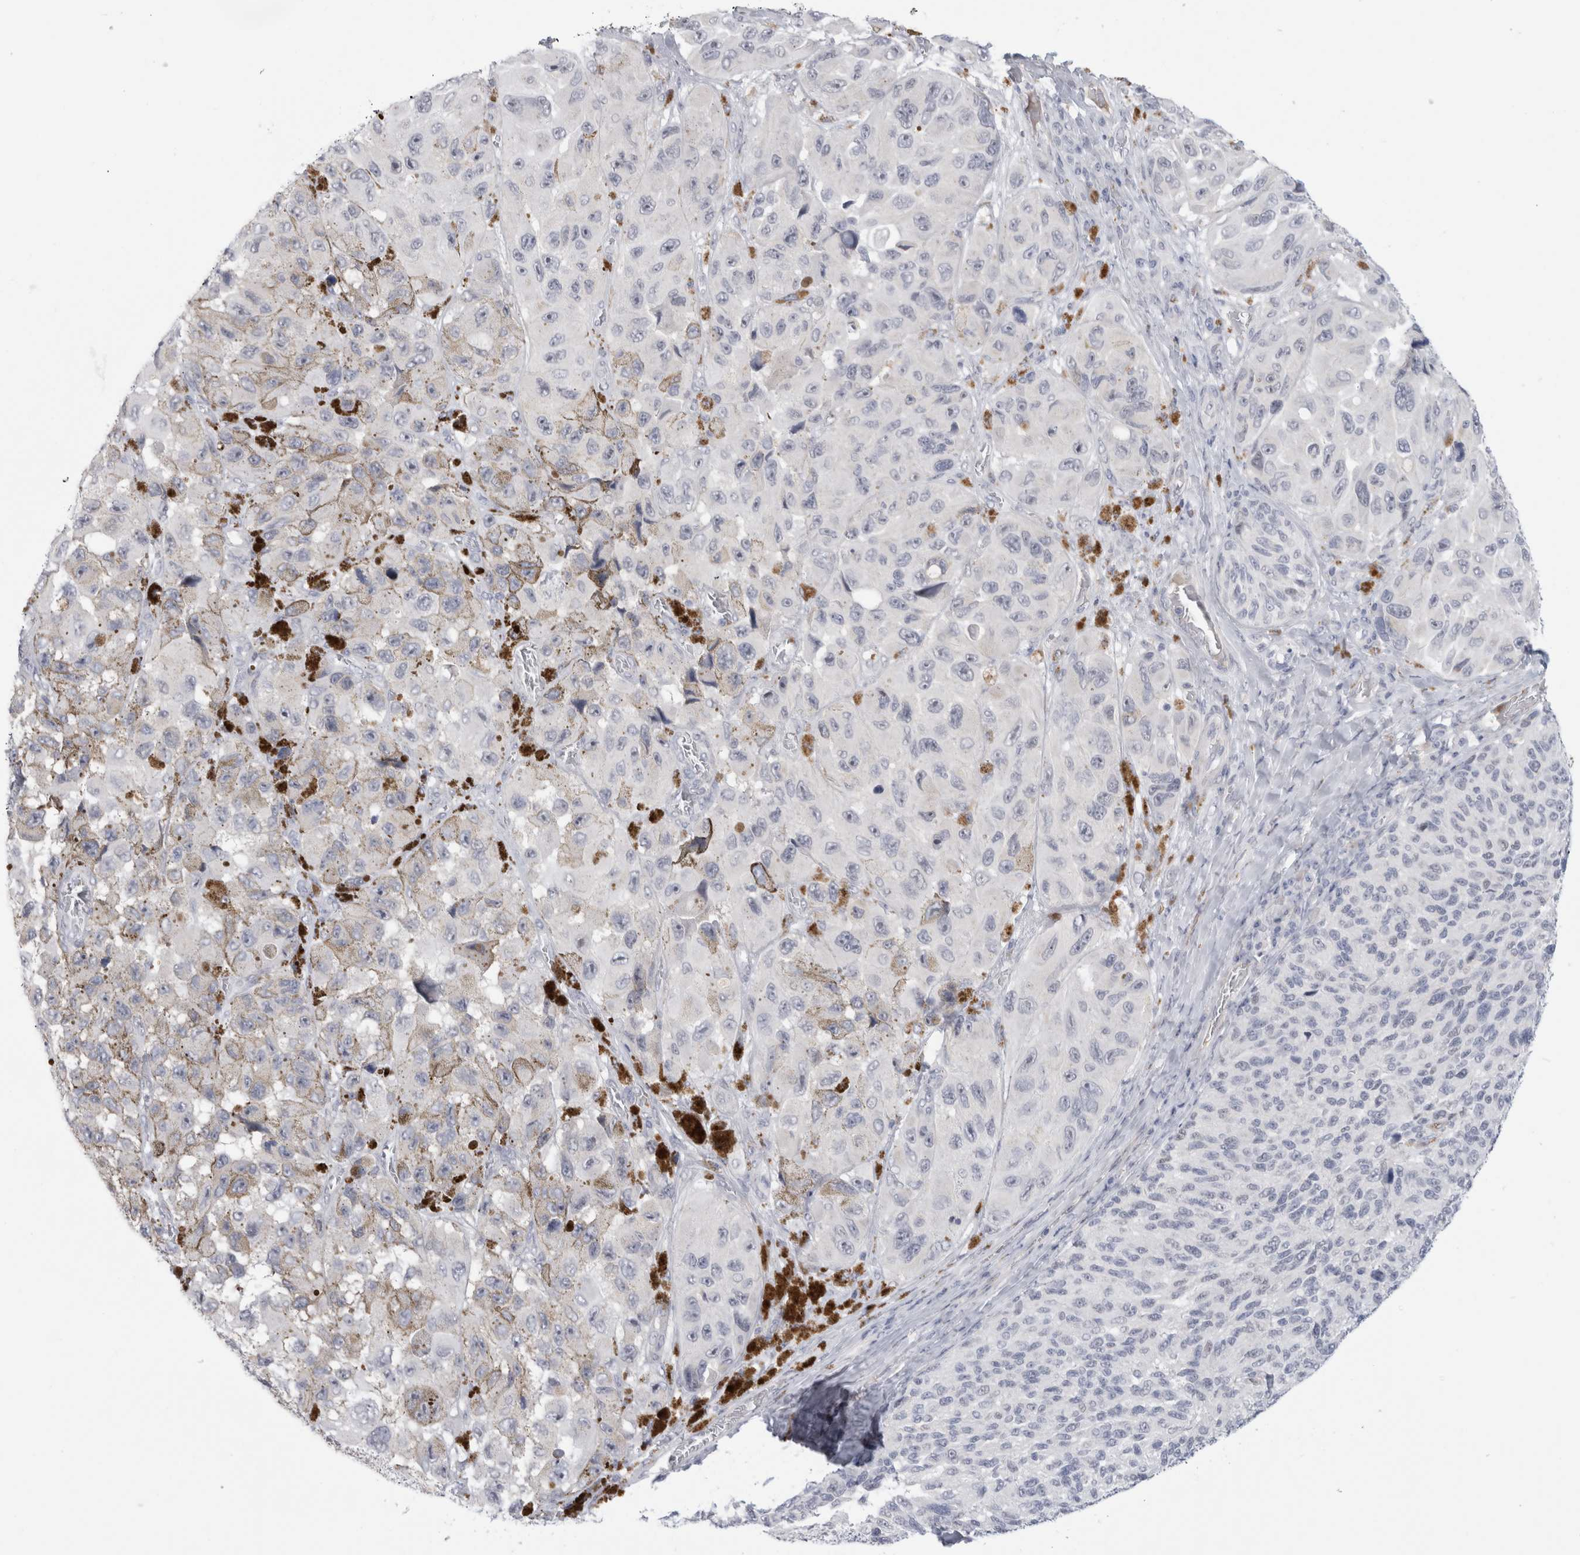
{"staining": {"intensity": "negative", "quantity": "none", "location": "none"}, "tissue": "melanoma", "cell_type": "Tumor cells", "image_type": "cancer", "snomed": [{"axis": "morphology", "description": "Malignant melanoma, NOS"}, {"axis": "topography", "description": "Skin"}], "caption": "Protein analysis of melanoma shows no significant positivity in tumor cells.", "gene": "ANKMY1", "patient": {"sex": "female", "age": 73}}